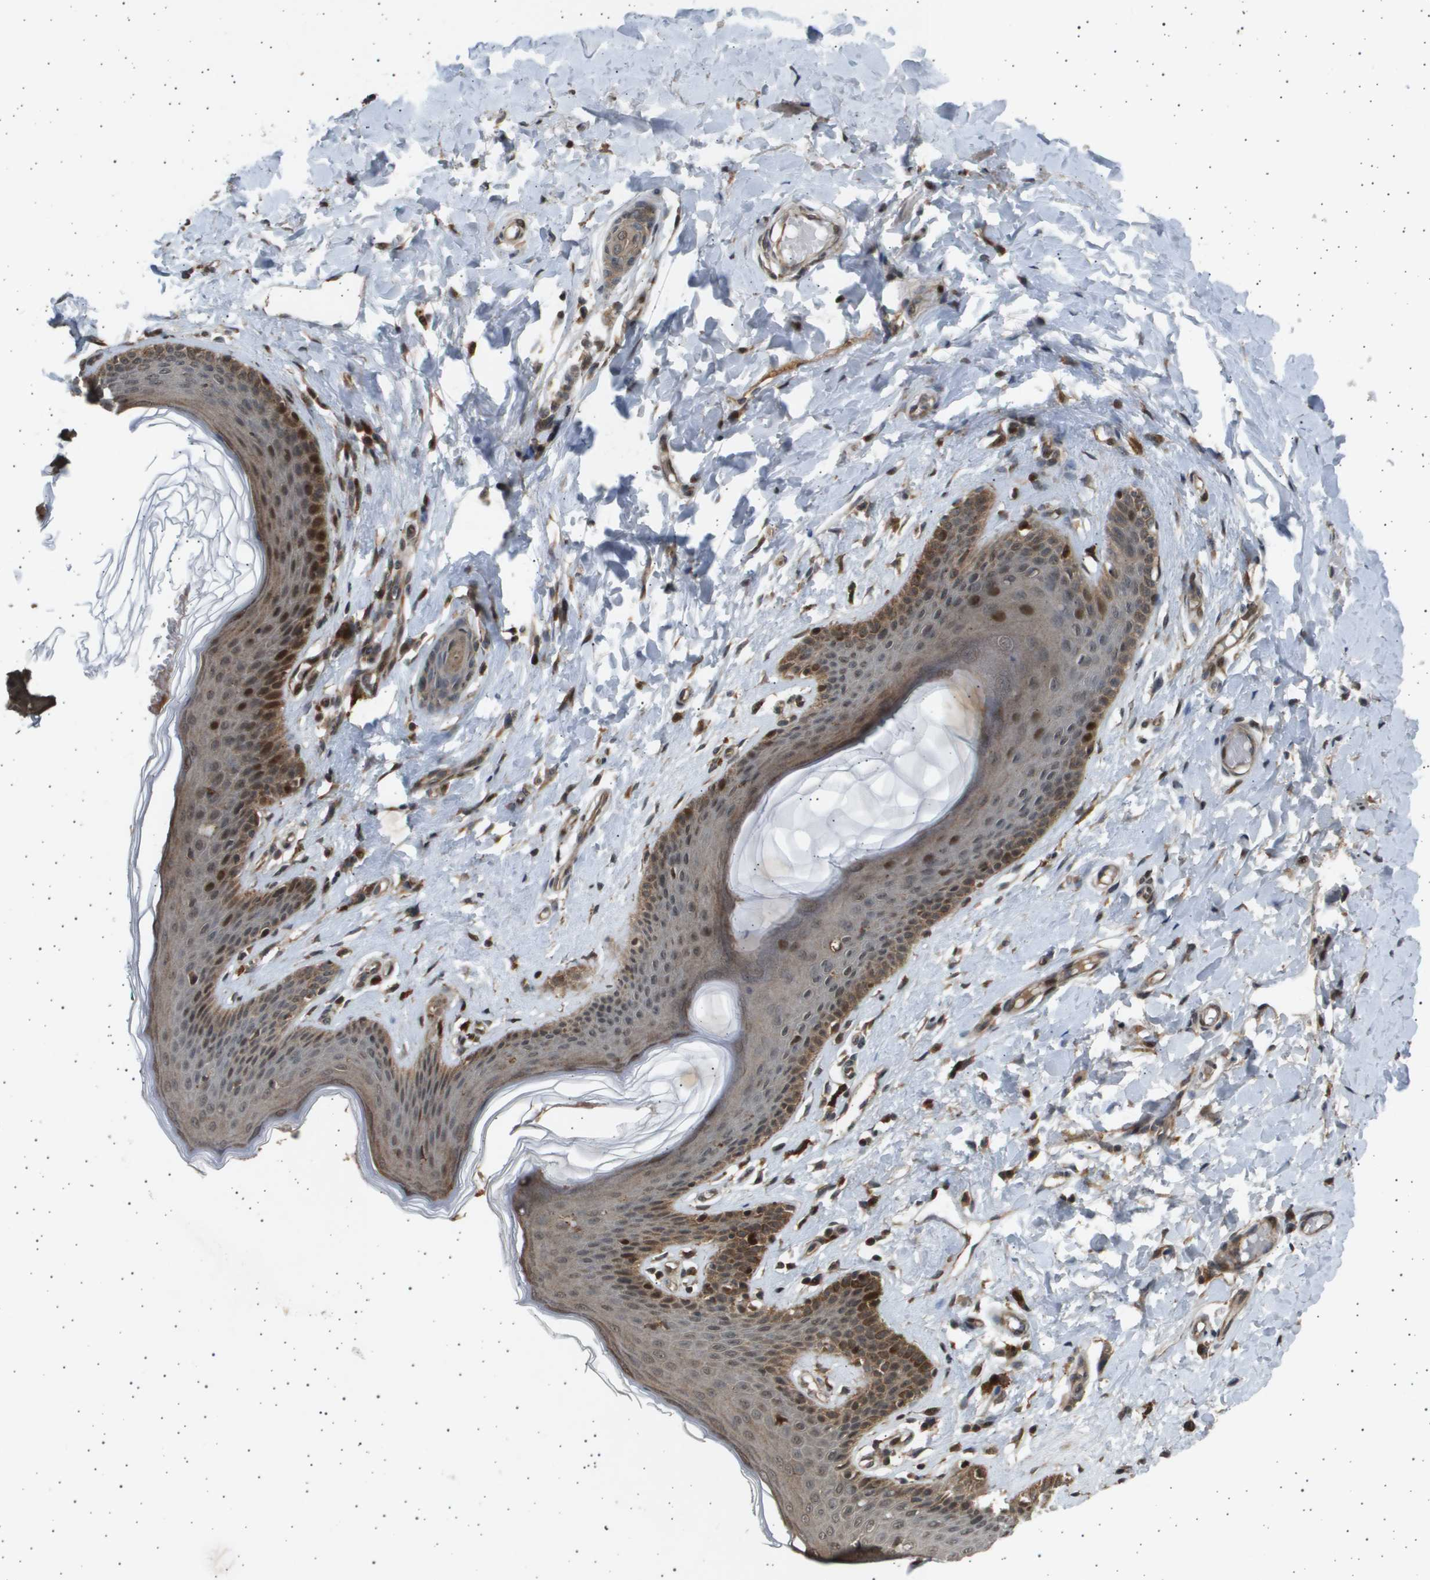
{"staining": {"intensity": "moderate", "quantity": "<25%", "location": "cytoplasmic/membranous,nuclear"}, "tissue": "skin", "cell_type": "Epidermal cells", "image_type": "normal", "snomed": [{"axis": "morphology", "description": "Normal tissue, NOS"}, {"axis": "topography", "description": "Vulva"}], "caption": "A photomicrograph showing moderate cytoplasmic/membranous,nuclear positivity in approximately <25% of epidermal cells in normal skin, as visualized by brown immunohistochemical staining.", "gene": "TNRC6A", "patient": {"sex": "female", "age": 66}}